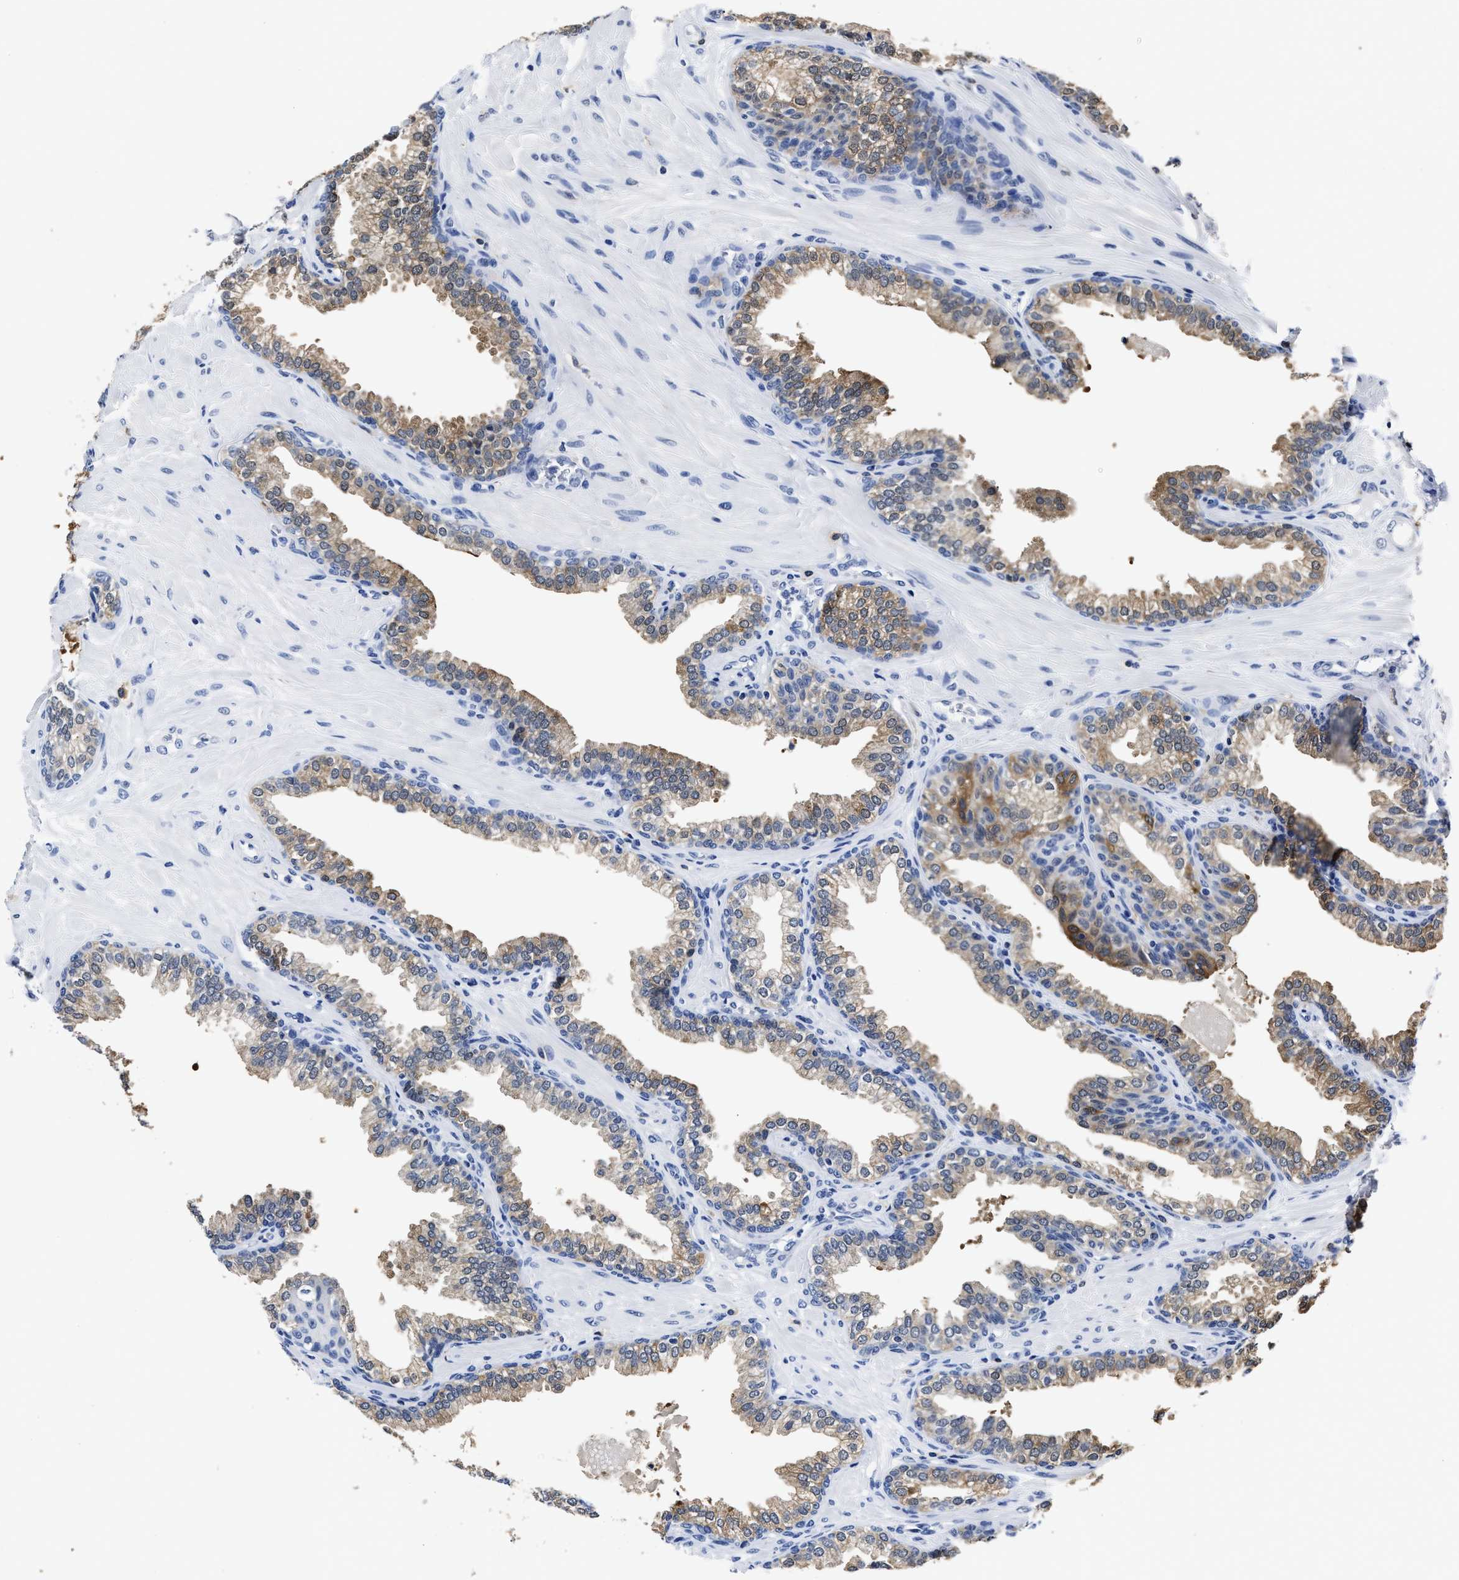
{"staining": {"intensity": "weak", "quantity": ">75%", "location": "cytoplasmic/membranous"}, "tissue": "prostate cancer", "cell_type": "Tumor cells", "image_type": "cancer", "snomed": [{"axis": "morphology", "description": "Adenocarcinoma, High grade"}, {"axis": "topography", "description": "Prostate"}], "caption": "This image displays immunohistochemistry (IHC) staining of human prostate adenocarcinoma (high-grade), with low weak cytoplasmic/membranous staining in about >75% of tumor cells.", "gene": "PRPF4B", "patient": {"sex": "male", "age": 52}}